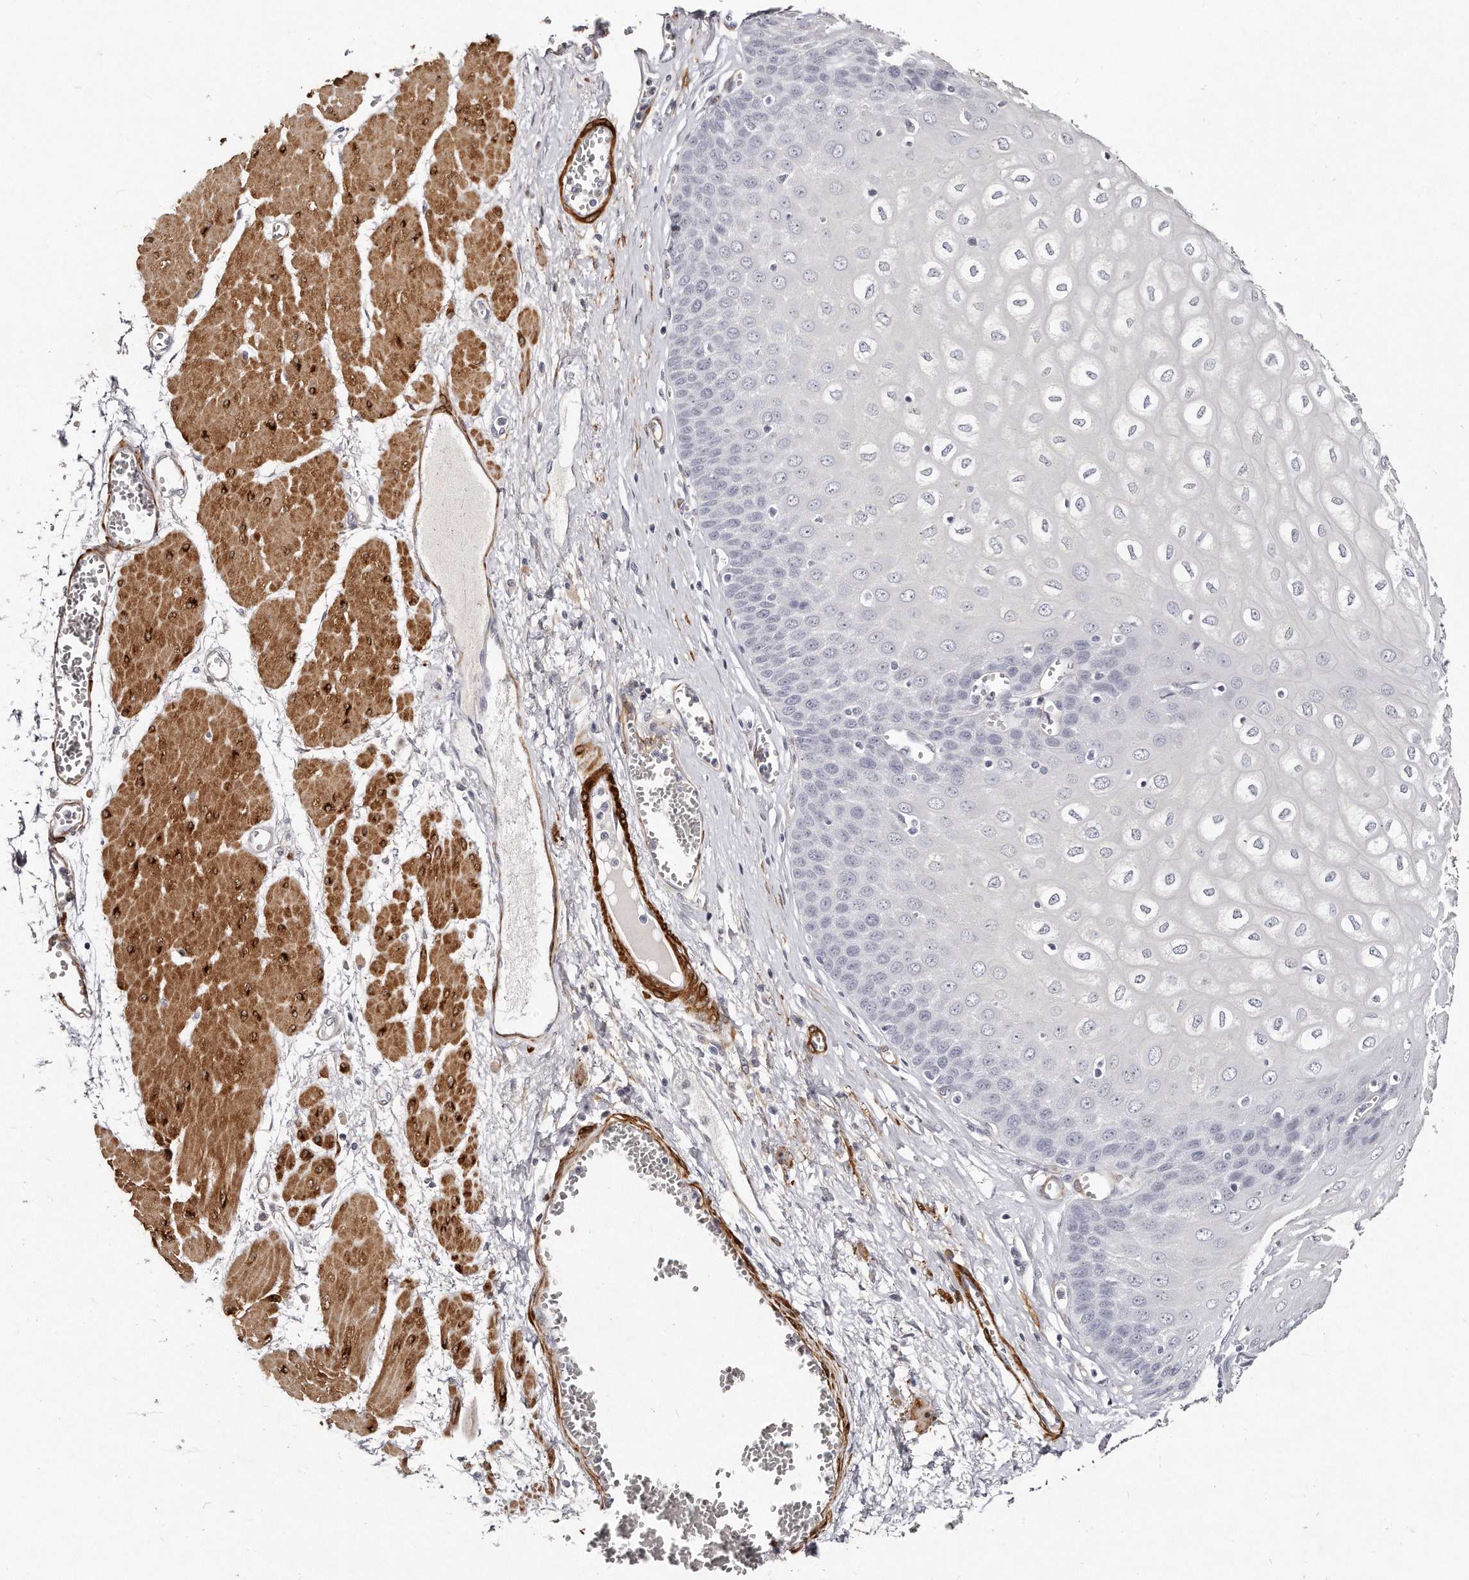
{"staining": {"intensity": "negative", "quantity": "none", "location": "none"}, "tissue": "esophagus", "cell_type": "Squamous epithelial cells", "image_type": "normal", "snomed": [{"axis": "morphology", "description": "Normal tissue, NOS"}, {"axis": "topography", "description": "Esophagus"}], "caption": "Protein analysis of unremarkable esophagus reveals no significant expression in squamous epithelial cells. Brightfield microscopy of immunohistochemistry (IHC) stained with DAB (brown) and hematoxylin (blue), captured at high magnification.", "gene": "LMOD1", "patient": {"sex": "male", "age": 60}}